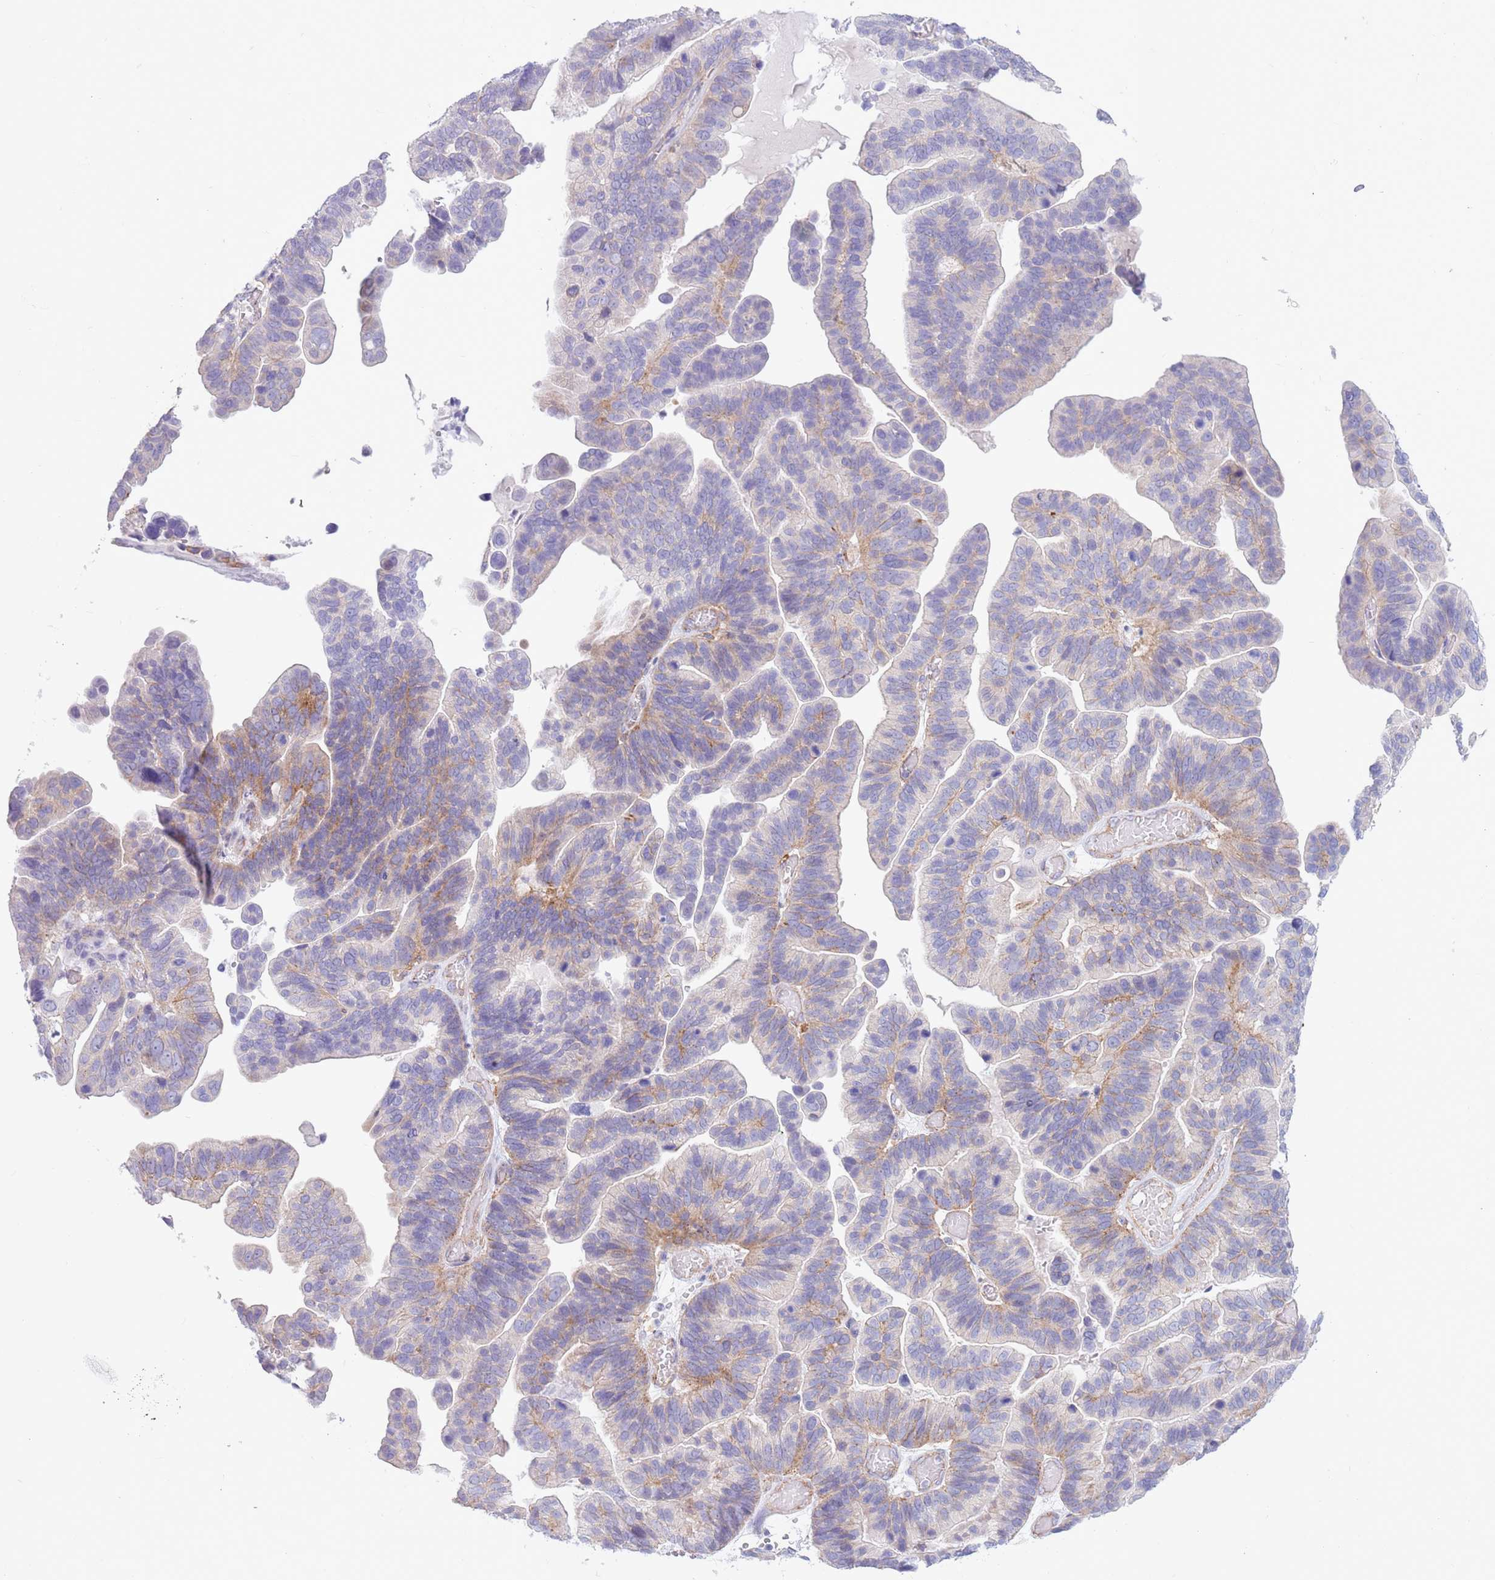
{"staining": {"intensity": "weak", "quantity": "<25%", "location": "cytoplasmic/membranous"}, "tissue": "ovarian cancer", "cell_type": "Tumor cells", "image_type": "cancer", "snomed": [{"axis": "morphology", "description": "Cystadenocarcinoma, serous, NOS"}, {"axis": "topography", "description": "Ovary"}], "caption": "Human ovarian serous cystadenocarcinoma stained for a protein using immunohistochemistry exhibits no positivity in tumor cells.", "gene": "SNX6", "patient": {"sex": "female", "age": 56}}